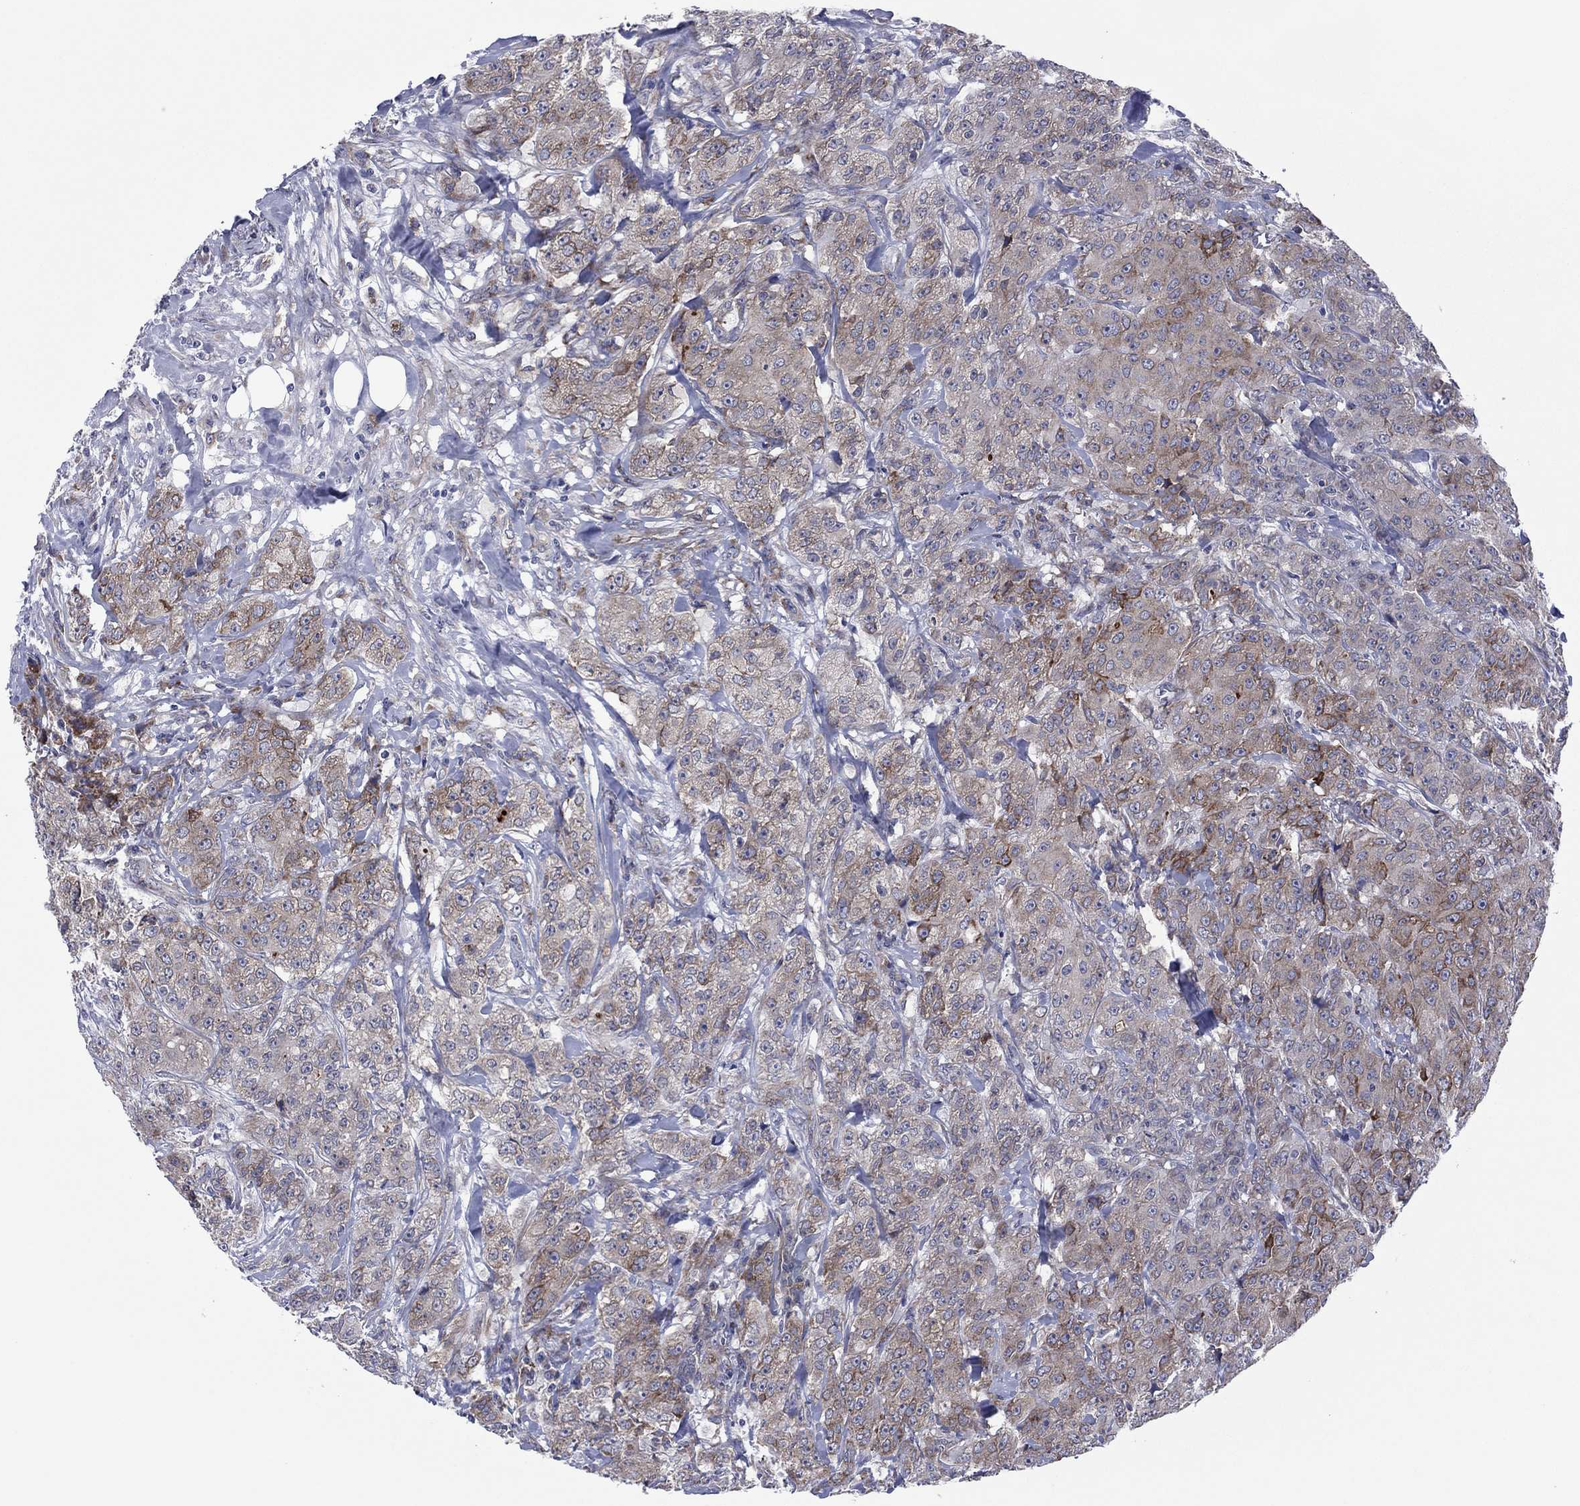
{"staining": {"intensity": "moderate", "quantity": "<25%", "location": "cytoplasmic/membranous"}, "tissue": "breast cancer", "cell_type": "Tumor cells", "image_type": "cancer", "snomed": [{"axis": "morphology", "description": "Duct carcinoma"}, {"axis": "topography", "description": "Breast"}], "caption": "This image displays breast intraductal carcinoma stained with IHC to label a protein in brown. The cytoplasmic/membranous of tumor cells show moderate positivity for the protein. Nuclei are counter-stained blue.", "gene": "GPR155", "patient": {"sex": "female", "age": 43}}